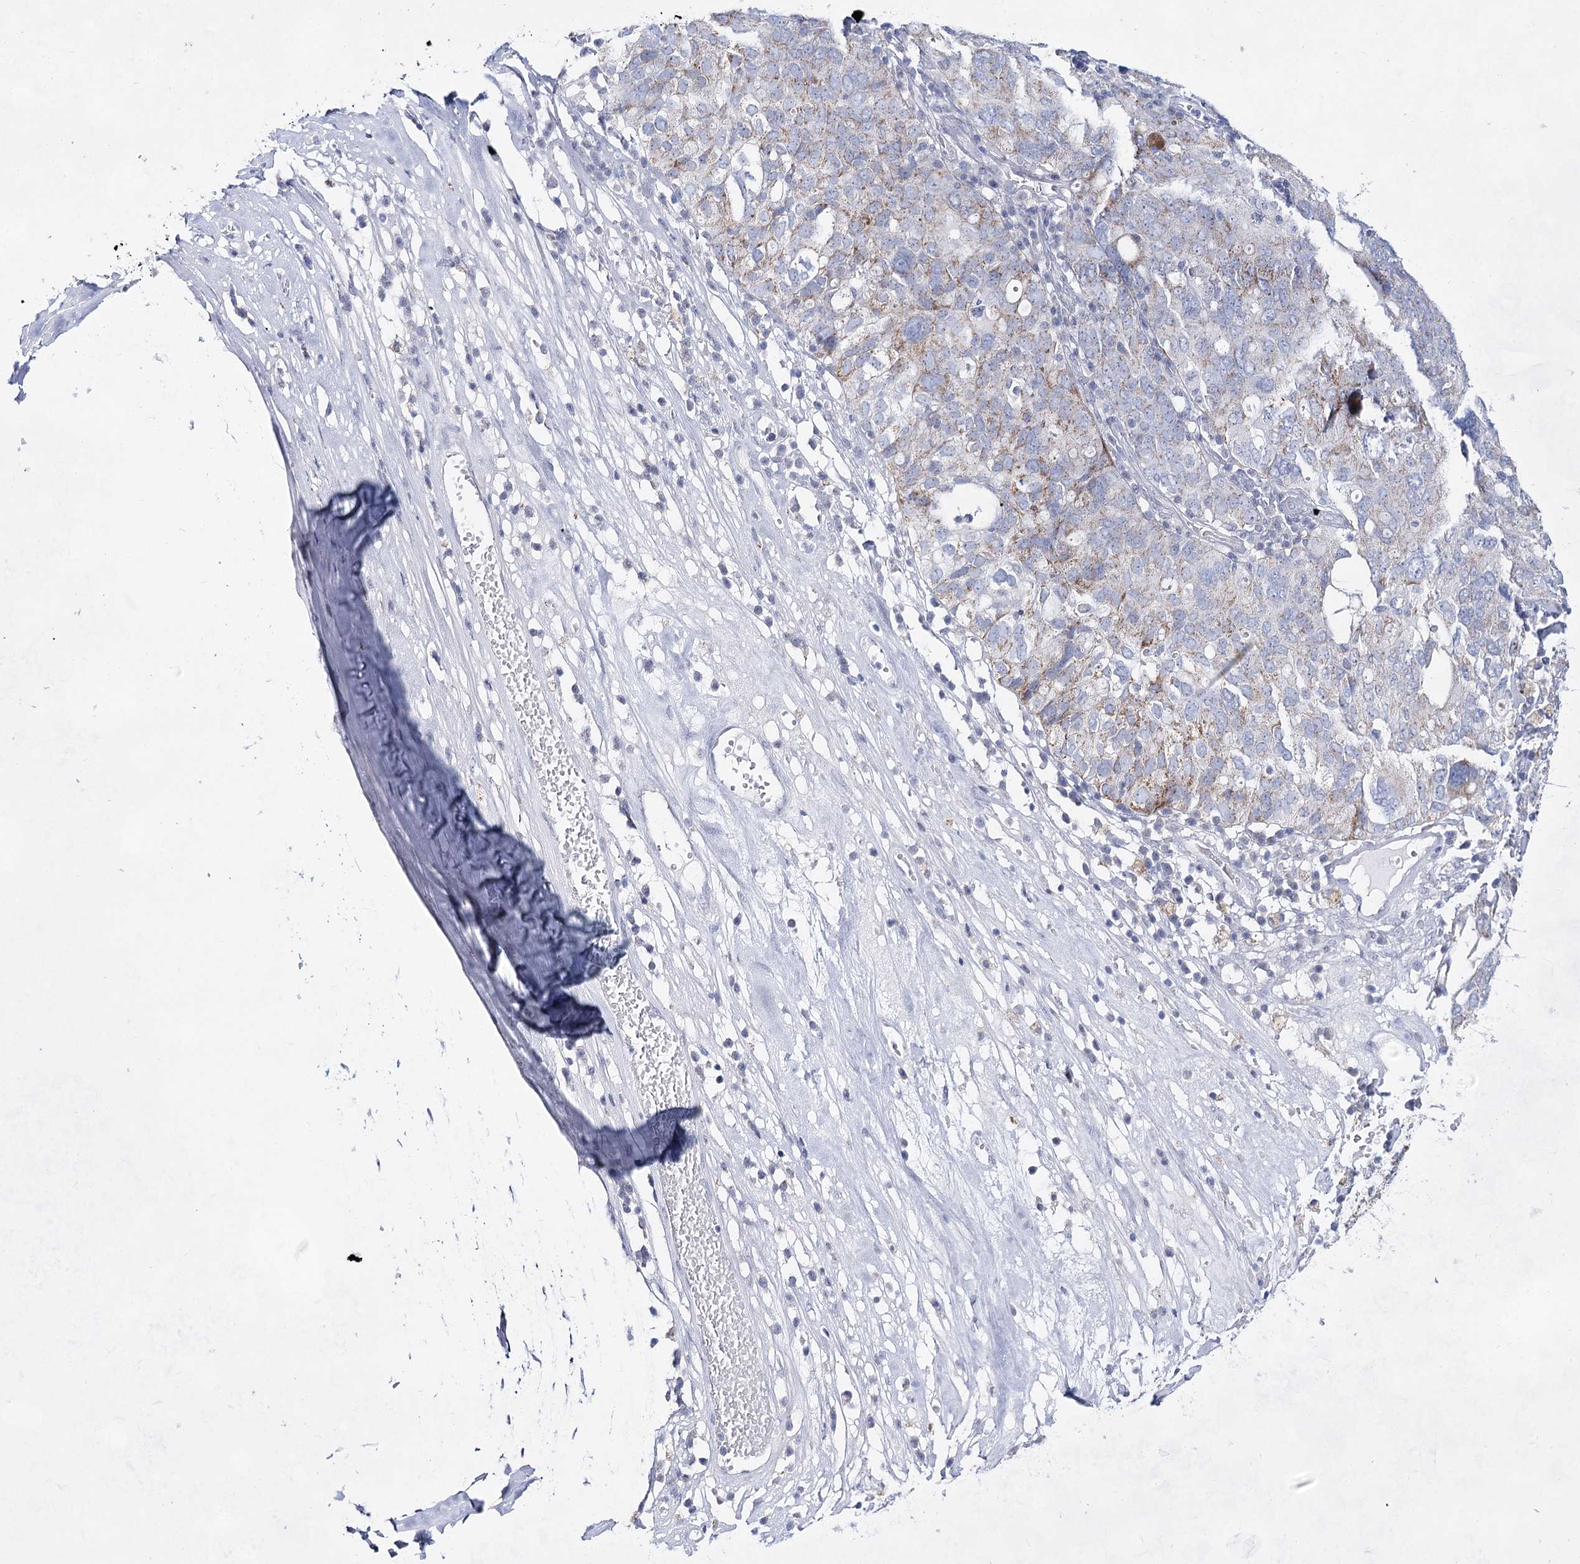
{"staining": {"intensity": "moderate", "quantity": "<25%", "location": "cytoplasmic/membranous"}, "tissue": "ovarian cancer", "cell_type": "Tumor cells", "image_type": "cancer", "snomed": [{"axis": "morphology", "description": "Carcinoma, endometroid"}, {"axis": "topography", "description": "Ovary"}], "caption": "An immunohistochemistry (IHC) histopathology image of neoplastic tissue is shown. Protein staining in brown labels moderate cytoplasmic/membranous positivity in ovarian endometroid carcinoma within tumor cells.", "gene": "BPHL", "patient": {"sex": "female", "age": 62}}